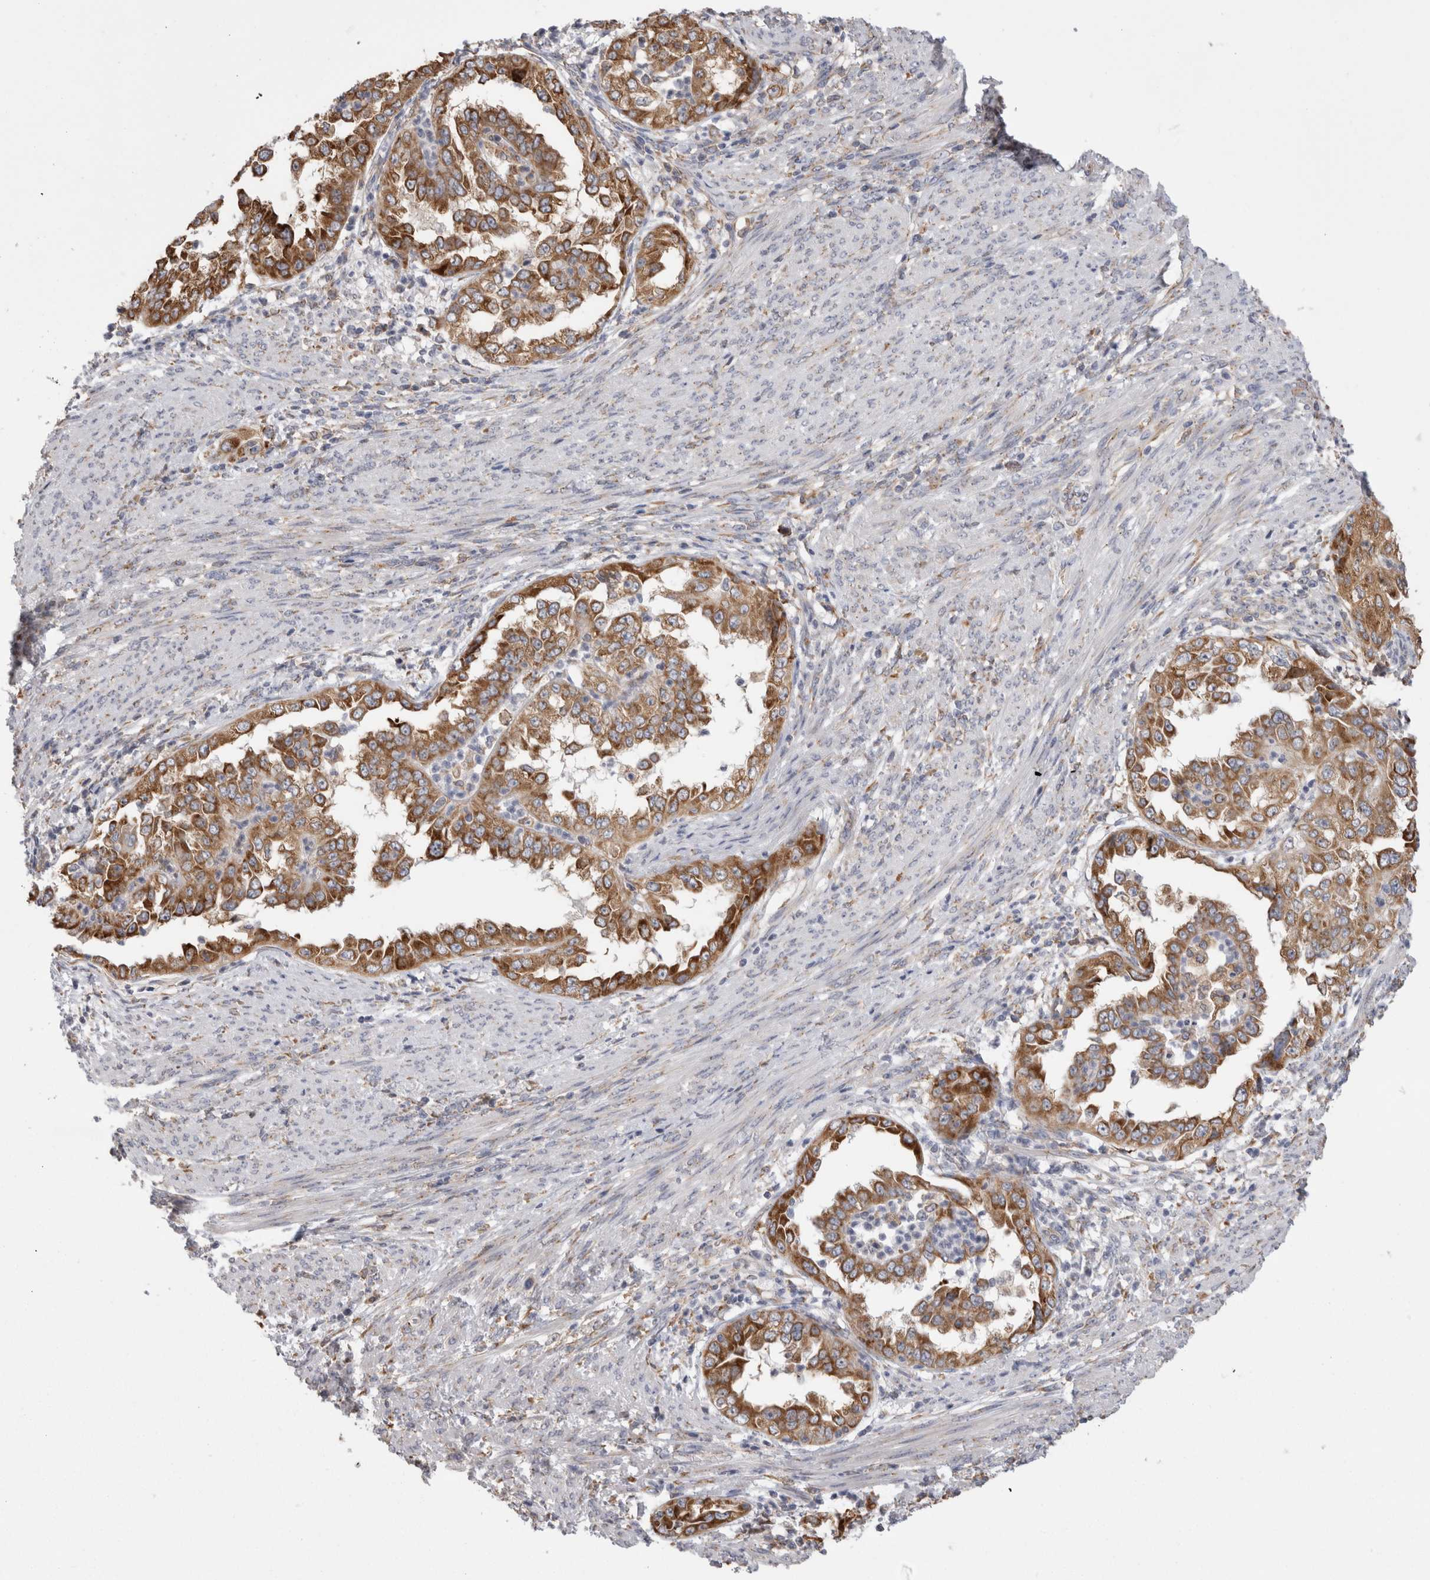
{"staining": {"intensity": "moderate", "quantity": ">75%", "location": "cytoplasmic/membranous"}, "tissue": "endometrial cancer", "cell_type": "Tumor cells", "image_type": "cancer", "snomed": [{"axis": "morphology", "description": "Adenocarcinoma, NOS"}, {"axis": "topography", "description": "Endometrium"}], "caption": "Immunohistochemistry (IHC) micrograph of neoplastic tissue: human endometrial cancer stained using IHC exhibits medium levels of moderate protein expression localized specifically in the cytoplasmic/membranous of tumor cells, appearing as a cytoplasmic/membranous brown color.", "gene": "ZNF341", "patient": {"sex": "female", "age": 85}}